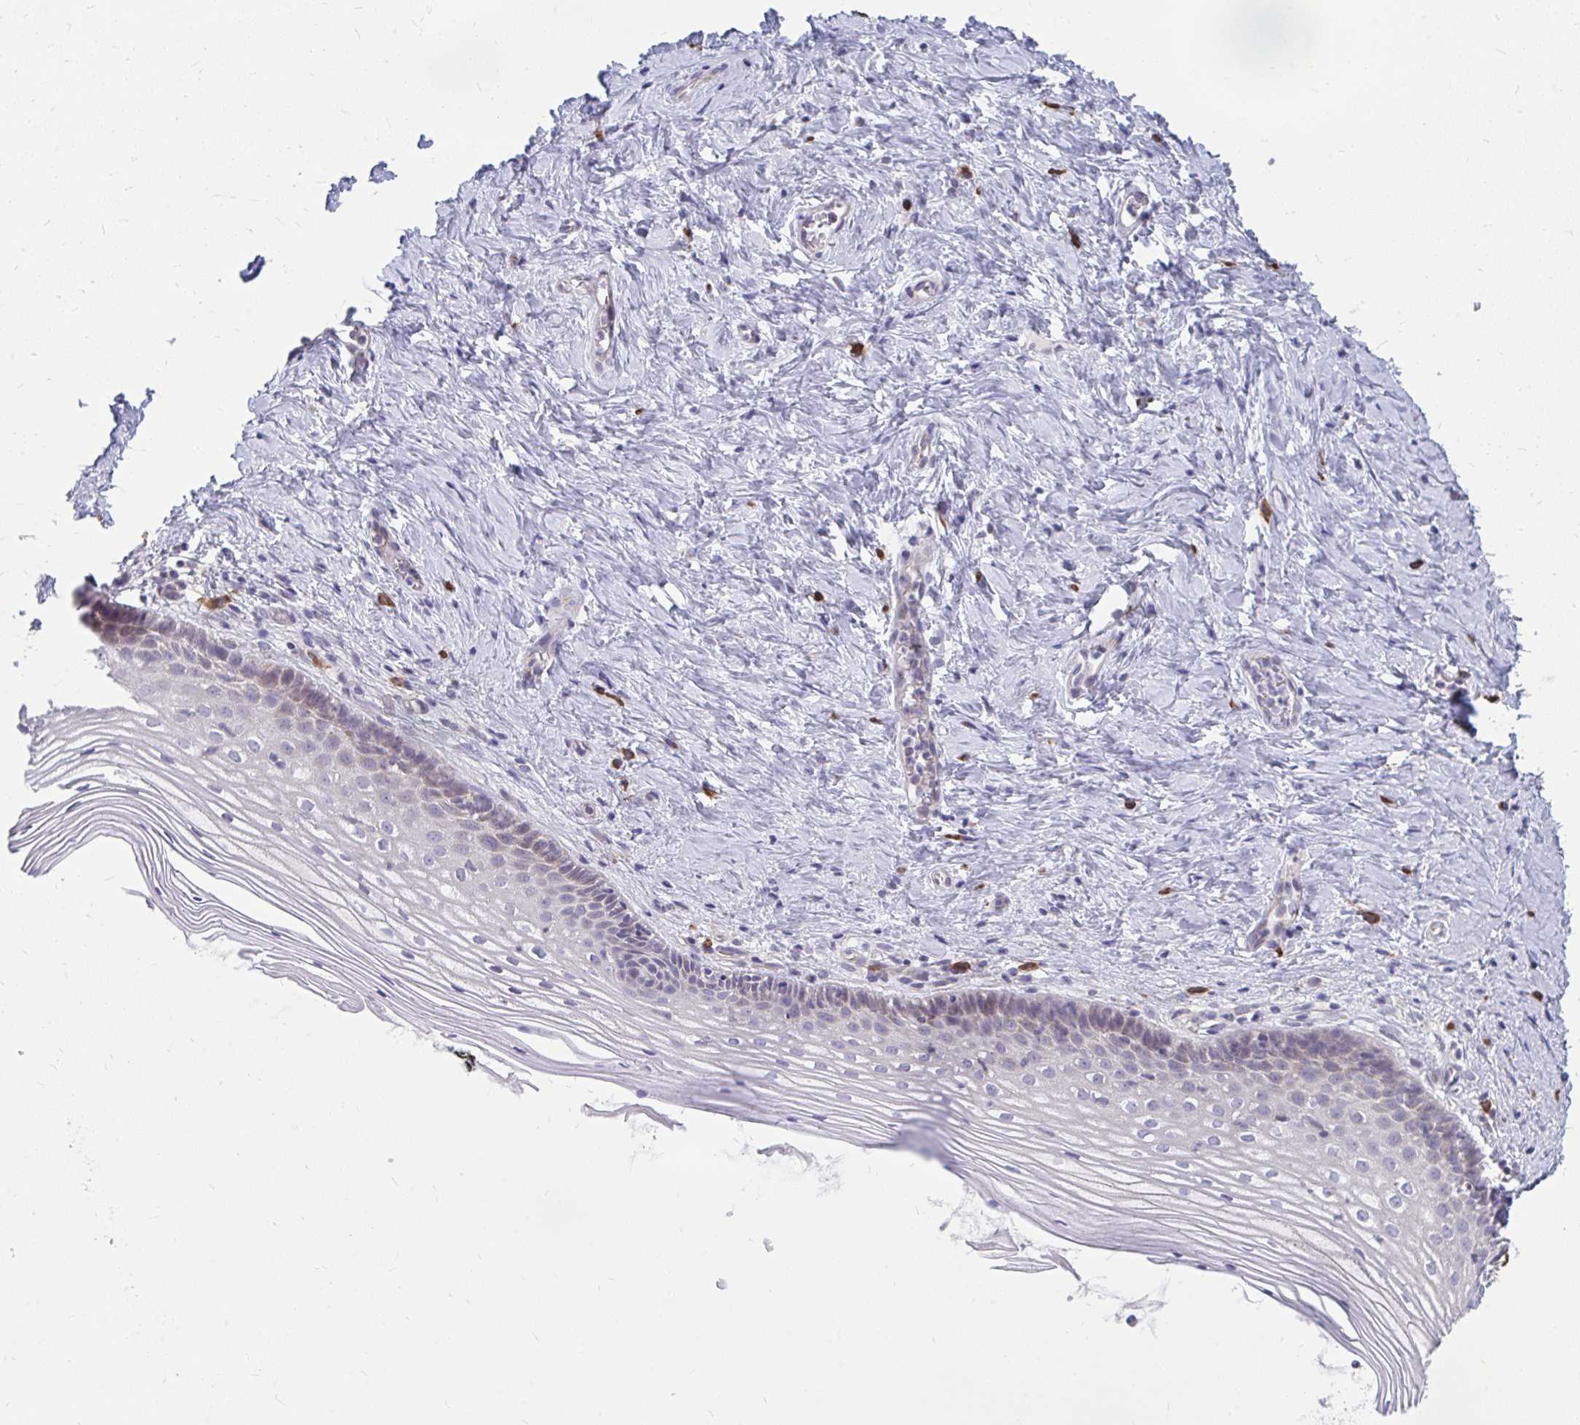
{"staining": {"intensity": "moderate", "quantity": "<25%", "location": "cytoplasmic/membranous"}, "tissue": "vagina", "cell_type": "Squamous epithelial cells", "image_type": "normal", "snomed": [{"axis": "morphology", "description": "Normal tissue, NOS"}, {"axis": "topography", "description": "Vagina"}], "caption": "Protein analysis of unremarkable vagina demonstrates moderate cytoplasmic/membranous staining in about <25% of squamous epithelial cells. The protein of interest is shown in brown color, while the nuclei are stained blue.", "gene": "PABIR3", "patient": {"sex": "female", "age": 45}}